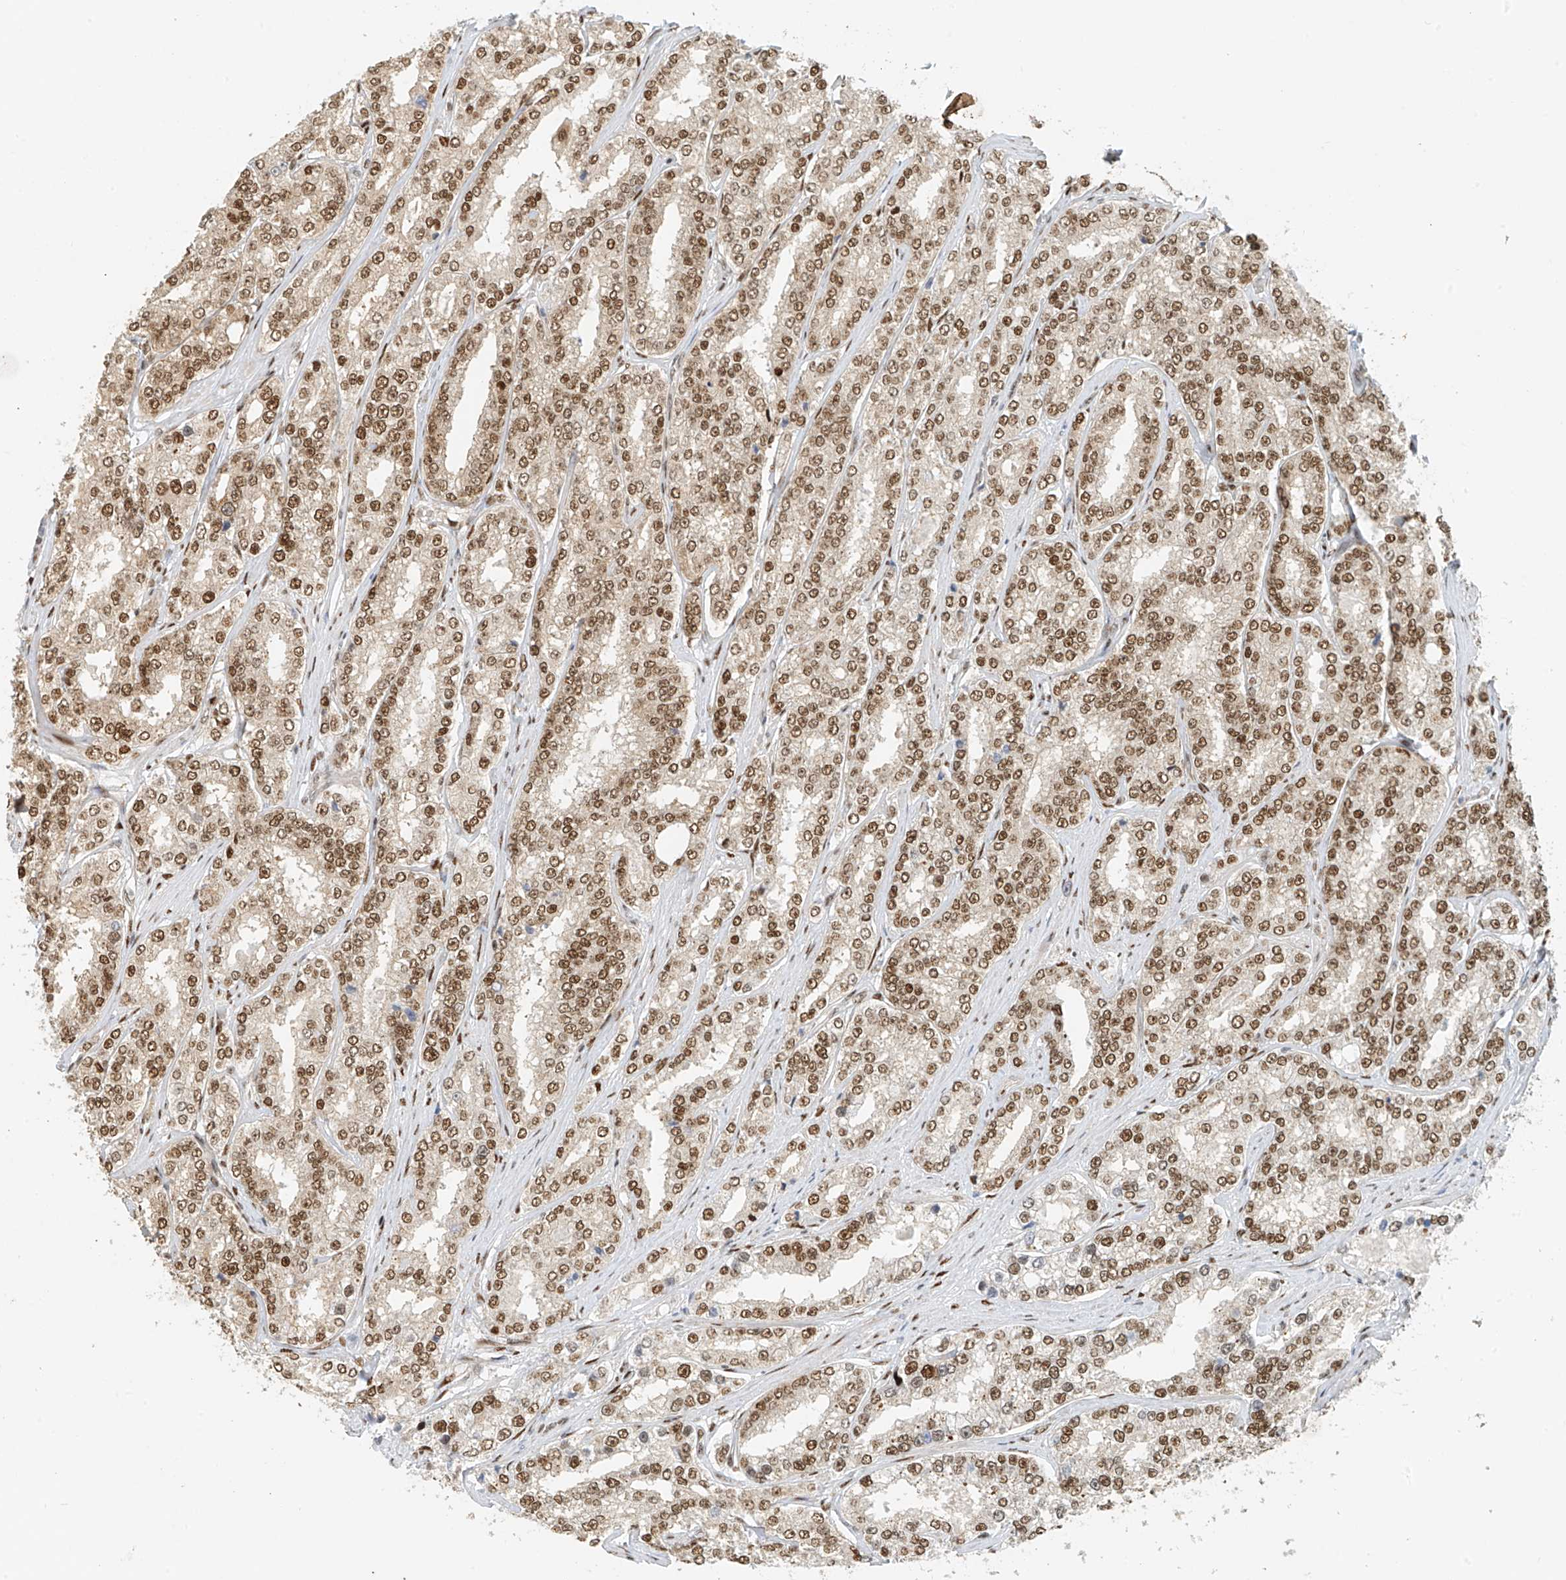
{"staining": {"intensity": "moderate", "quantity": ">75%", "location": "nuclear"}, "tissue": "prostate cancer", "cell_type": "Tumor cells", "image_type": "cancer", "snomed": [{"axis": "morphology", "description": "Normal tissue, NOS"}, {"axis": "morphology", "description": "Adenocarcinoma, High grade"}, {"axis": "topography", "description": "Prostate"}], "caption": "Immunohistochemistry (DAB (3,3'-diaminobenzidine)) staining of human prostate adenocarcinoma (high-grade) shows moderate nuclear protein positivity in about >75% of tumor cells. (brown staining indicates protein expression, while blue staining denotes nuclei).", "gene": "ZNF514", "patient": {"sex": "male", "age": 83}}